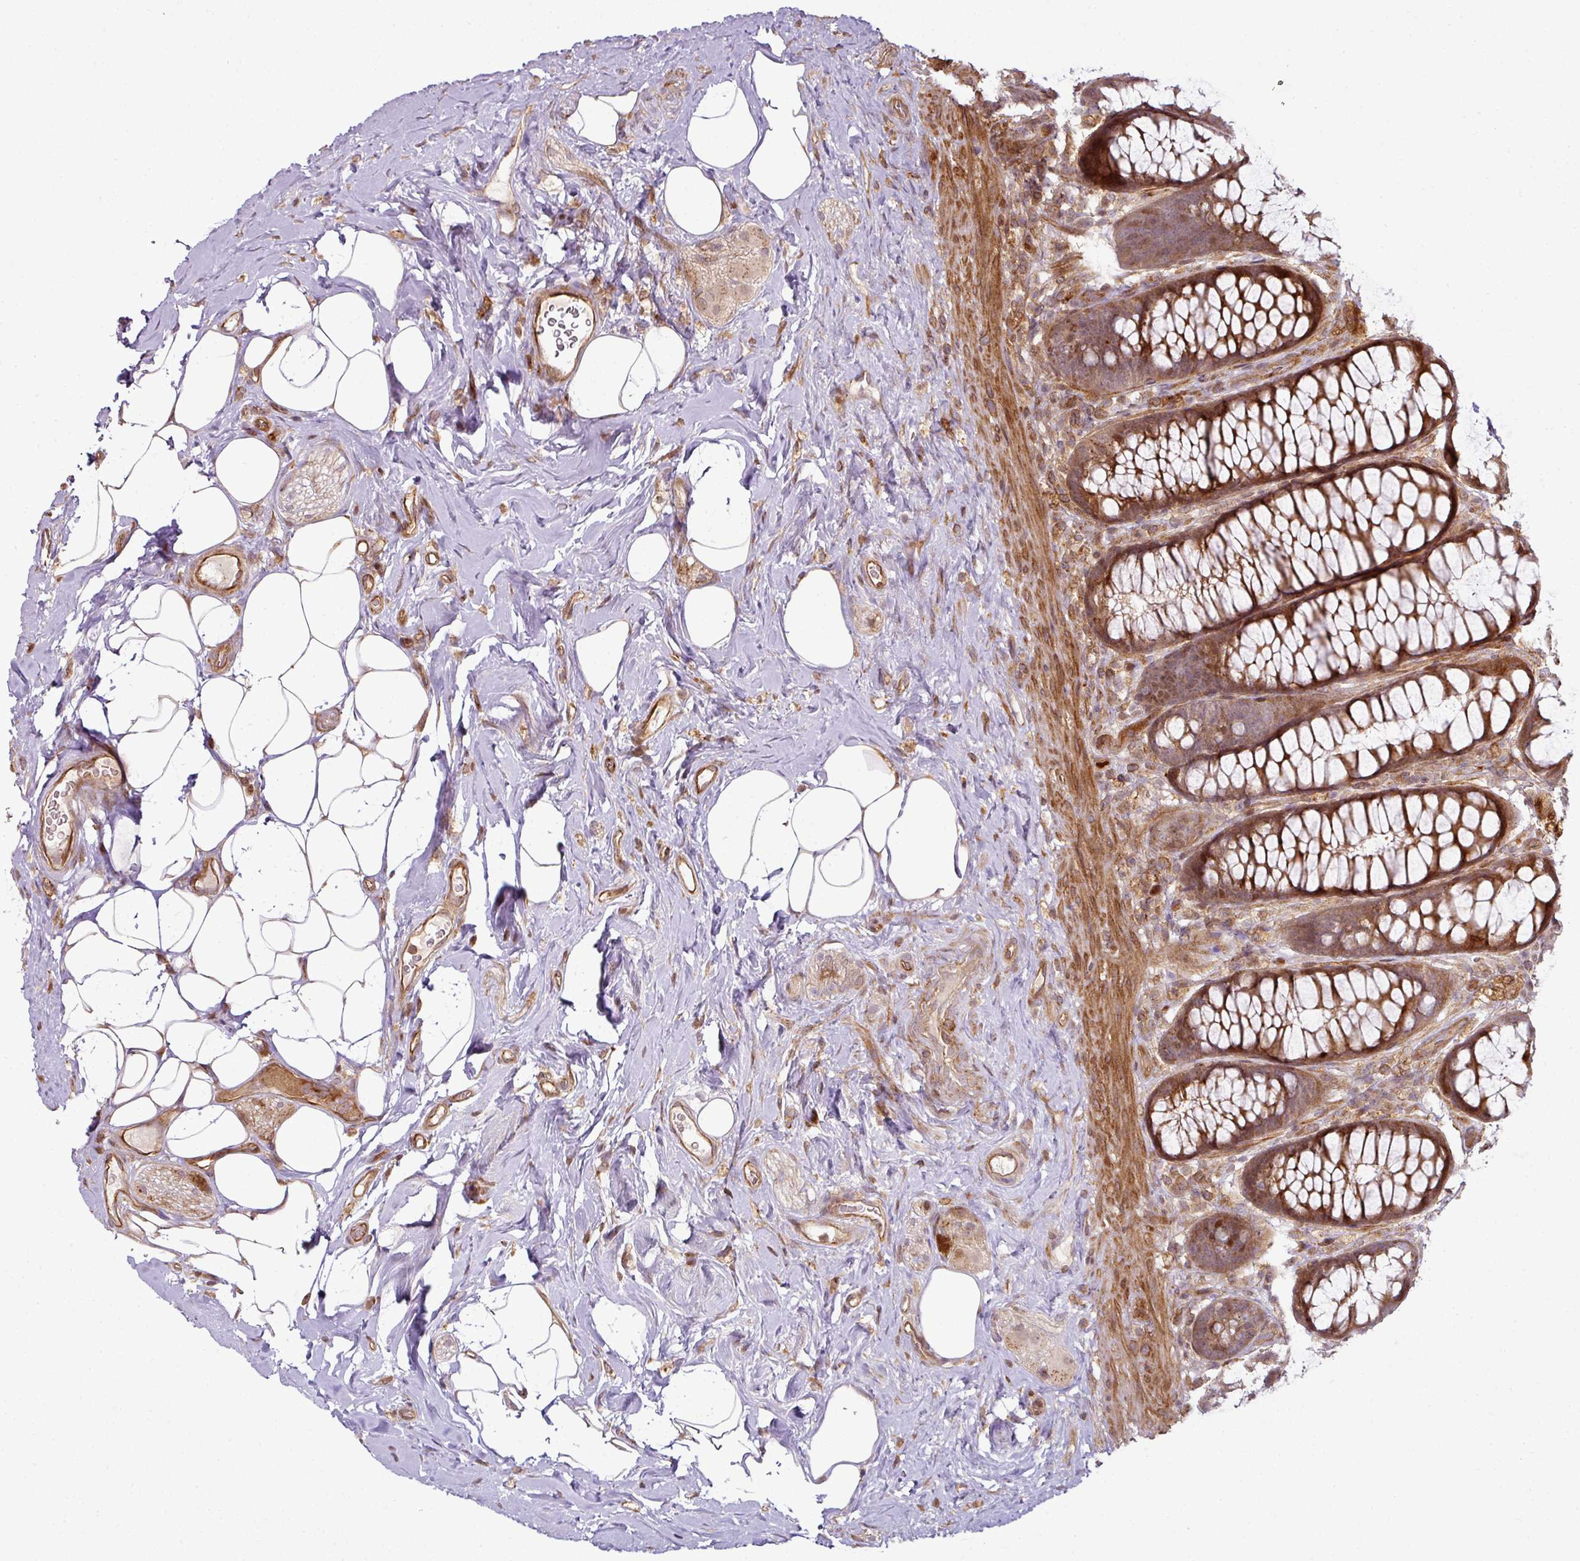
{"staining": {"intensity": "strong", "quantity": ">75%", "location": "cytoplasmic/membranous,nuclear"}, "tissue": "rectum", "cell_type": "Glandular cells", "image_type": "normal", "snomed": [{"axis": "morphology", "description": "Normal tissue, NOS"}, {"axis": "topography", "description": "Rectum"}], "caption": "An image showing strong cytoplasmic/membranous,nuclear expression in about >75% of glandular cells in normal rectum, as visualized by brown immunohistochemical staining.", "gene": "ATAT1", "patient": {"sex": "female", "age": 67}}